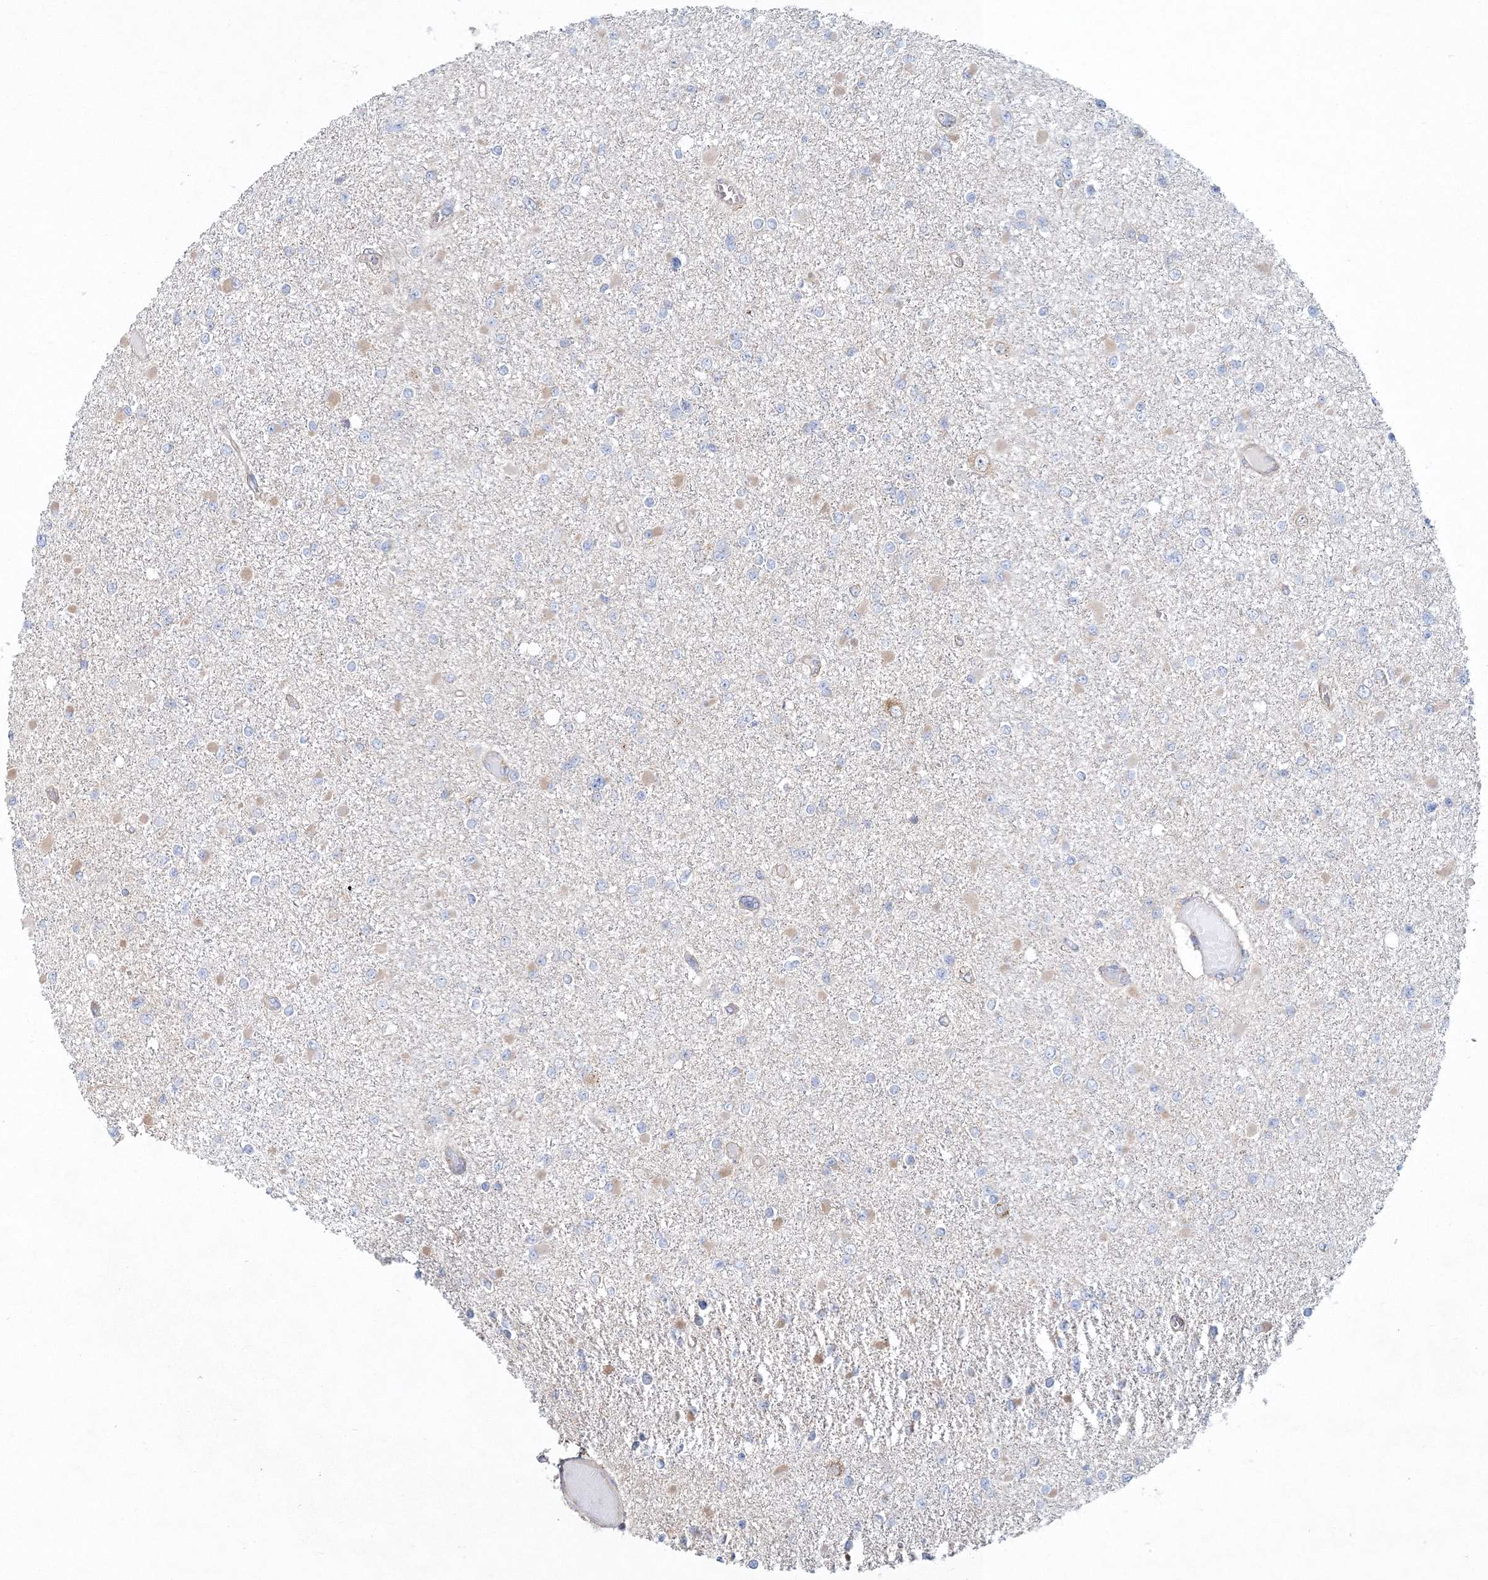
{"staining": {"intensity": "negative", "quantity": "none", "location": "none"}, "tissue": "glioma", "cell_type": "Tumor cells", "image_type": "cancer", "snomed": [{"axis": "morphology", "description": "Glioma, malignant, Low grade"}, {"axis": "topography", "description": "Brain"}], "caption": "An immunohistochemistry micrograph of malignant glioma (low-grade) is shown. There is no staining in tumor cells of malignant glioma (low-grade). The staining was performed using DAB (3,3'-diaminobenzidine) to visualize the protein expression in brown, while the nuclei were stained in blue with hematoxylin (Magnification: 20x).", "gene": "SEC23IP", "patient": {"sex": "female", "age": 22}}